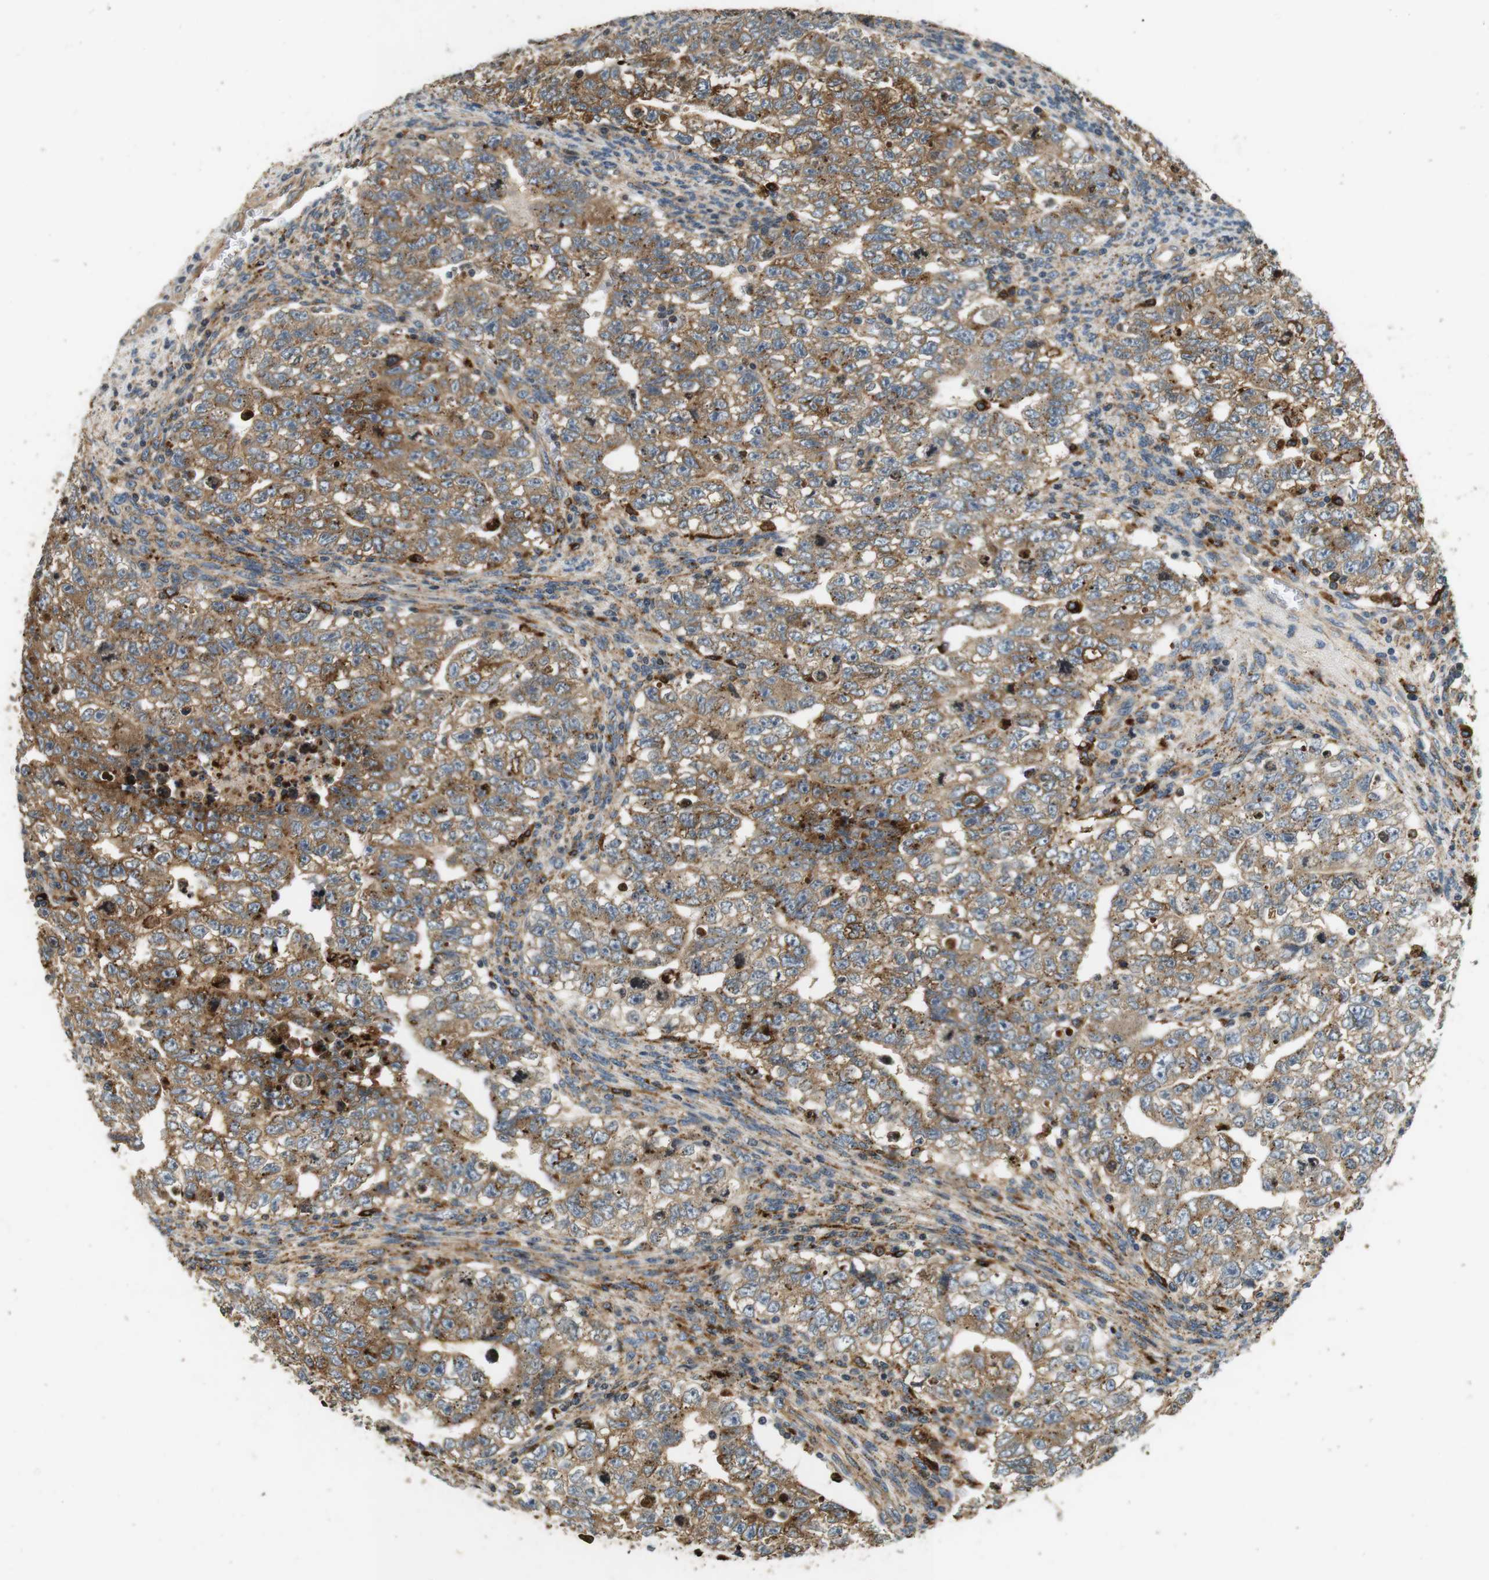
{"staining": {"intensity": "moderate", "quantity": ">75%", "location": "cytoplasmic/membranous"}, "tissue": "testis cancer", "cell_type": "Tumor cells", "image_type": "cancer", "snomed": [{"axis": "morphology", "description": "Seminoma, NOS"}, {"axis": "morphology", "description": "Carcinoma, Embryonal, NOS"}, {"axis": "topography", "description": "Testis"}], "caption": "Immunohistochemical staining of testis cancer (seminoma) displays medium levels of moderate cytoplasmic/membranous protein expression in approximately >75% of tumor cells.", "gene": "TXNRD1", "patient": {"sex": "male", "age": 38}}